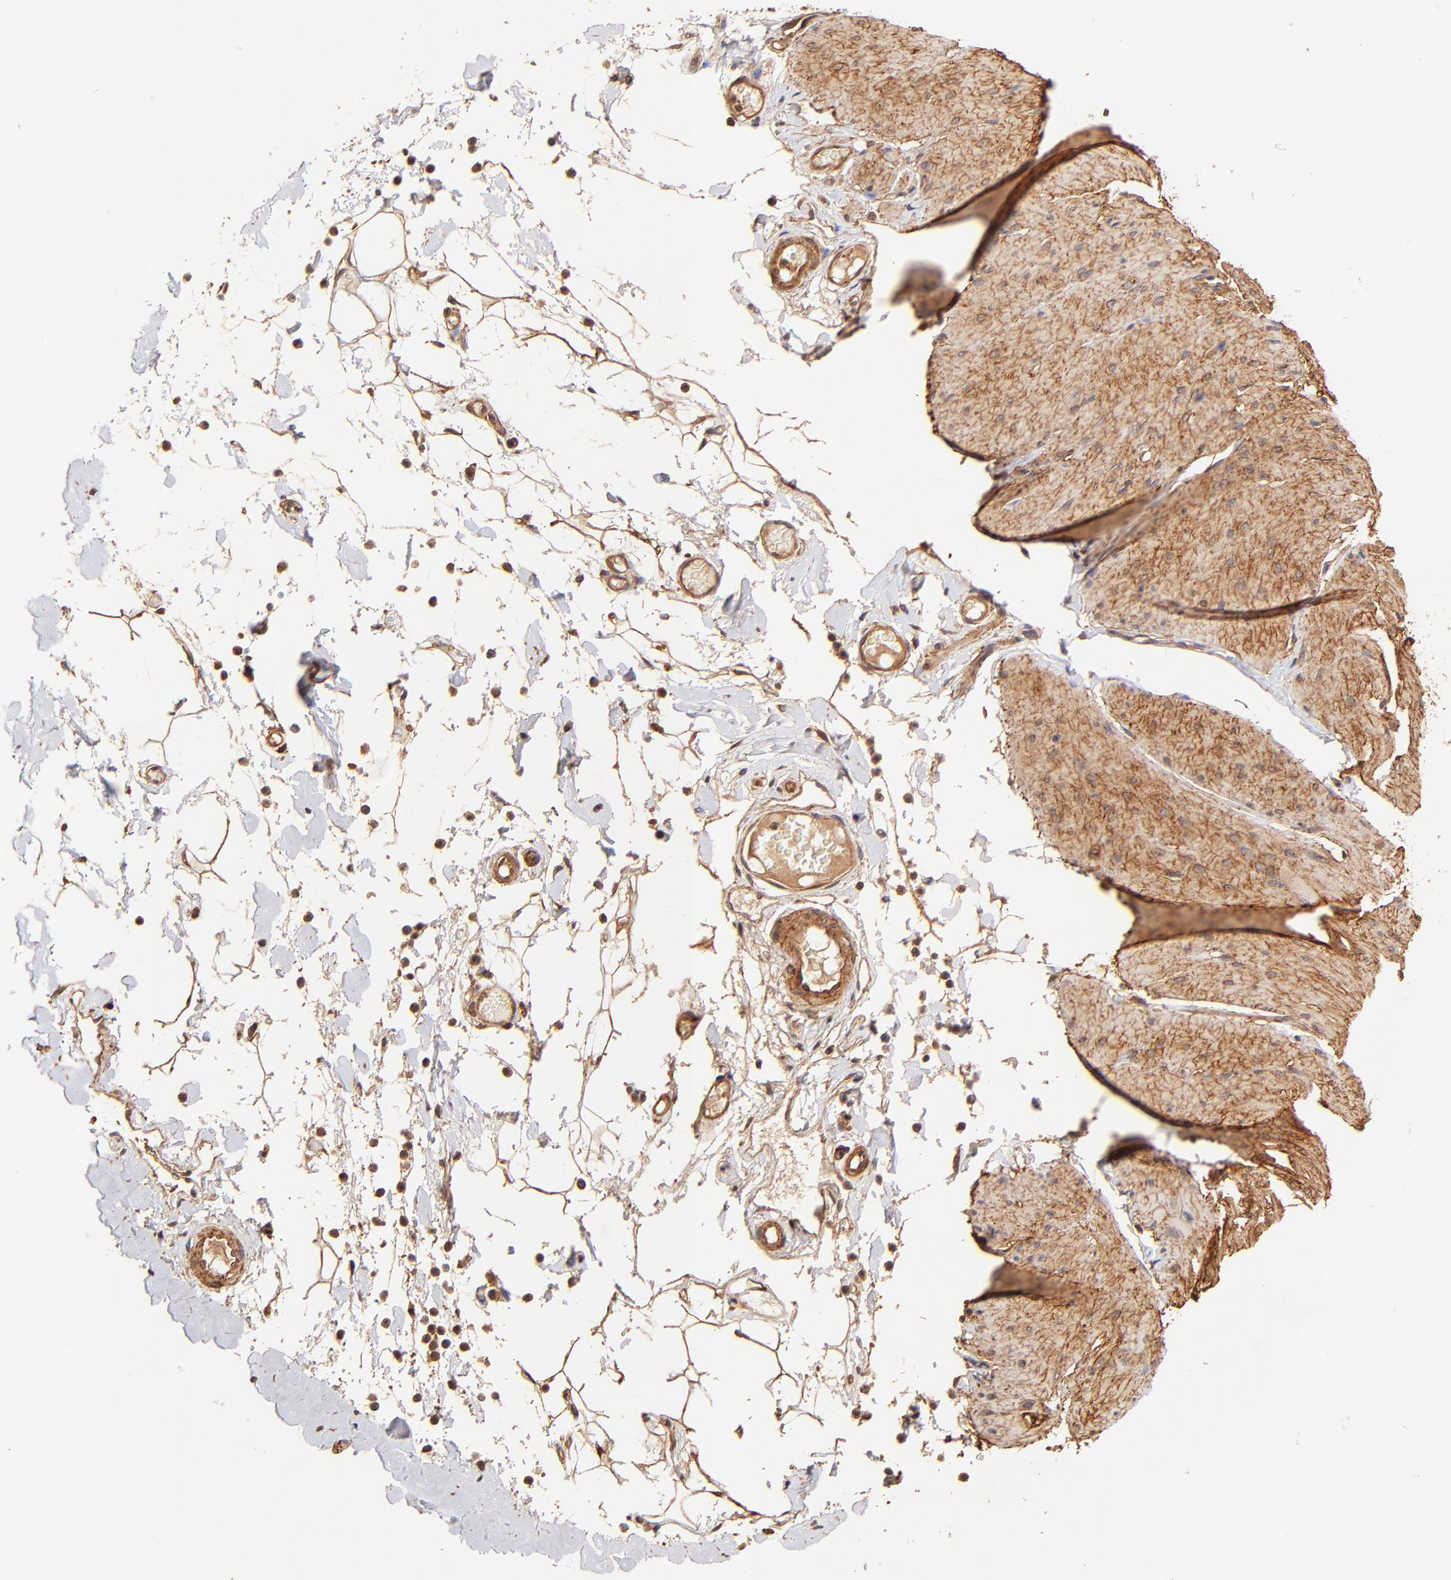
{"staining": {"intensity": "strong", "quantity": ">75%", "location": "cytoplasmic/membranous"}, "tissue": "smooth muscle", "cell_type": "Smooth muscle cells", "image_type": "normal", "snomed": [{"axis": "morphology", "description": "Normal tissue, NOS"}, {"axis": "topography", "description": "Smooth muscle"}, {"axis": "topography", "description": "Colon"}], "caption": "Protein expression by IHC shows strong cytoplasmic/membranous staining in approximately >75% of smooth muscle cells in normal smooth muscle.", "gene": "ITGB1", "patient": {"sex": "male", "age": 67}}